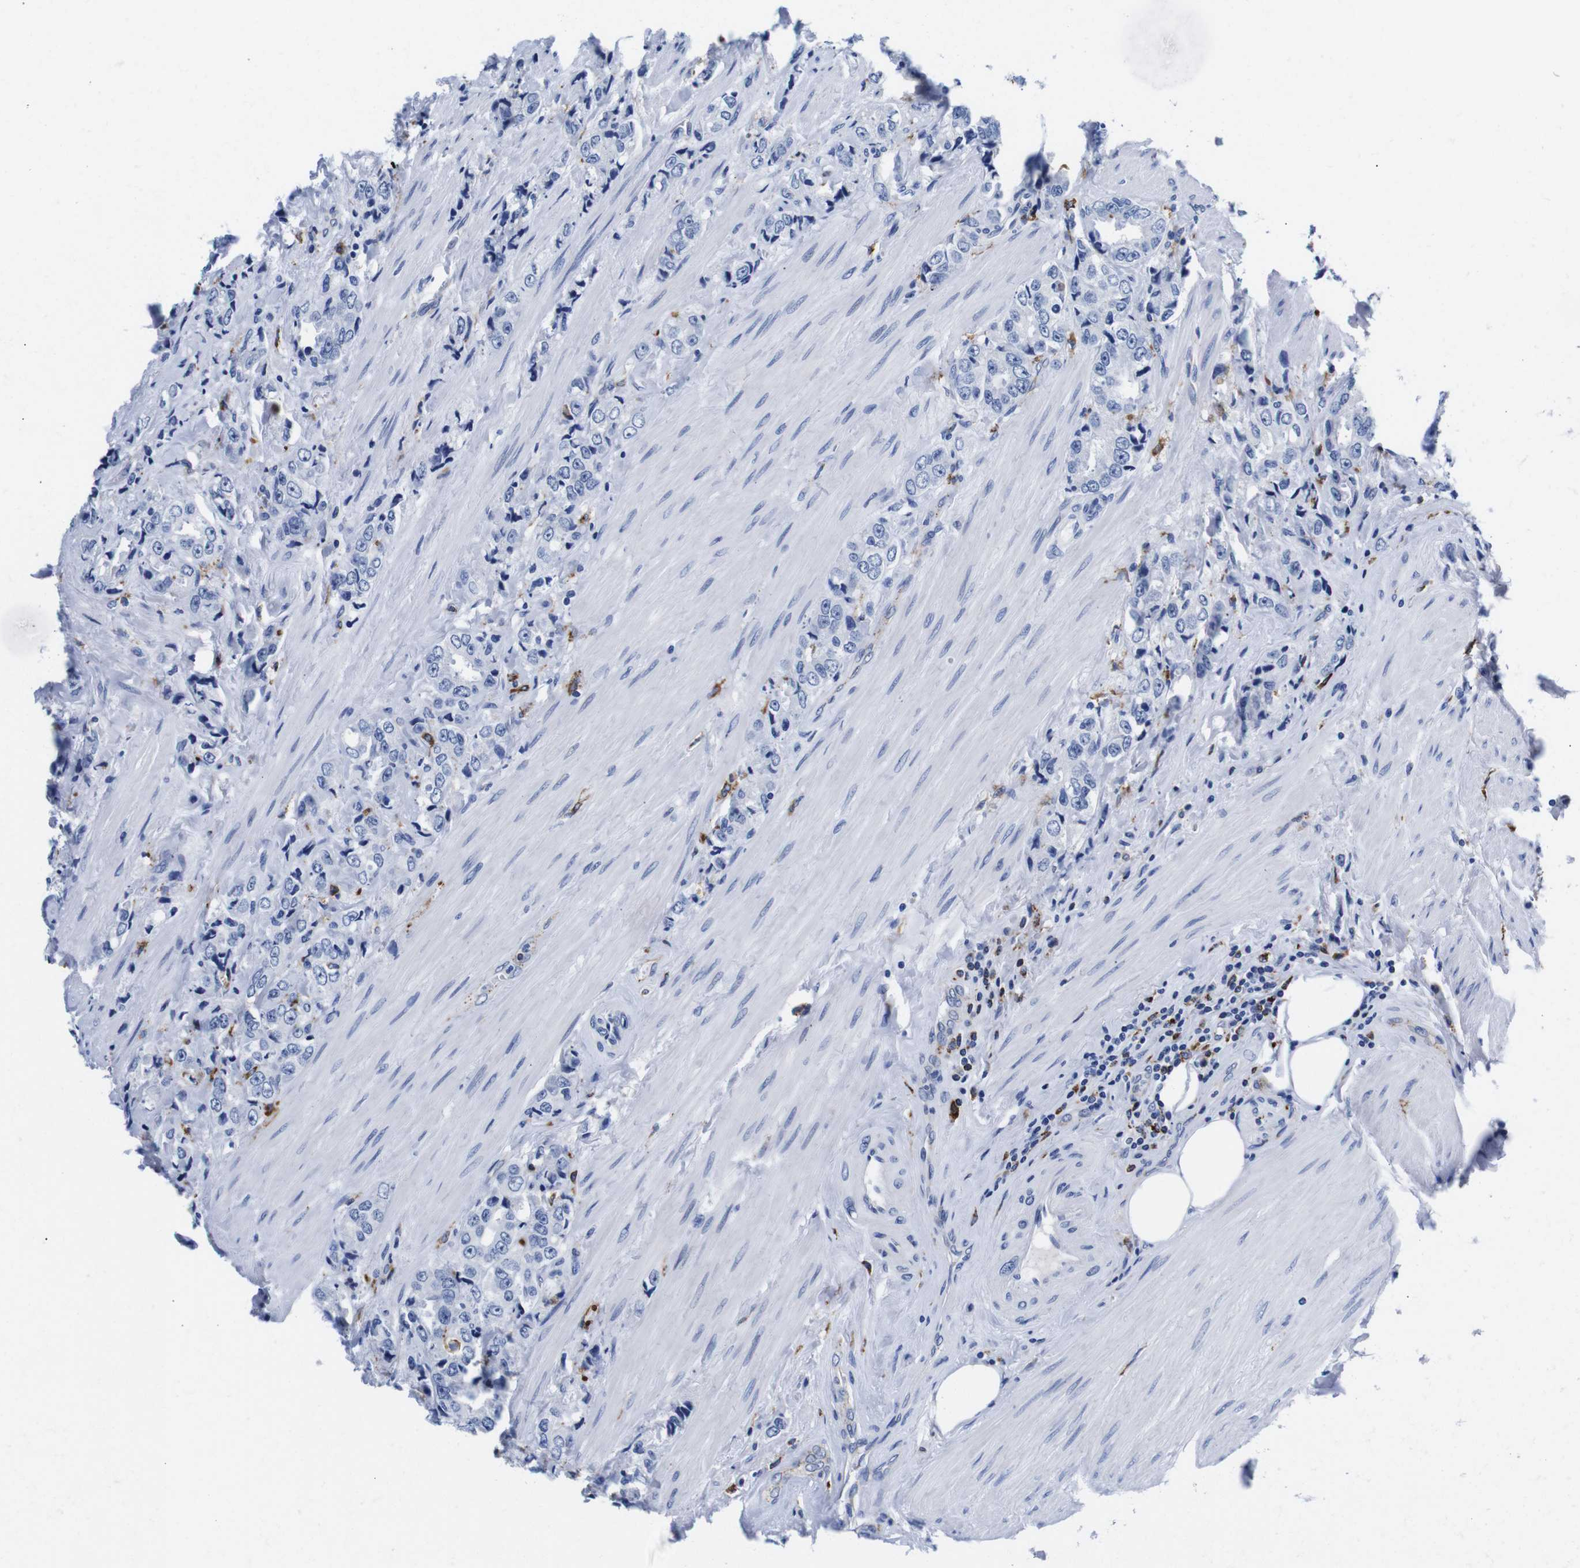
{"staining": {"intensity": "negative", "quantity": "none", "location": "none"}, "tissue": "prostate cancer", "cell_type": "Tumor cells", "image_type": "cancer", "snomed": [{"axis": "morphology", "description": "Adenocarcinoma, High grade"}, {"axis": "topography", "description": "Prostate"}], "caption": "Prostate cancer was stained to show a protein in brown. There is no significant expression in tumor cells. (DAB immunohistochemistry (IHC) visualized using brightfield microscopy, high magnification).", "gene": "HLA-DMB", "patient": {"sex": "male", "age": 61}}